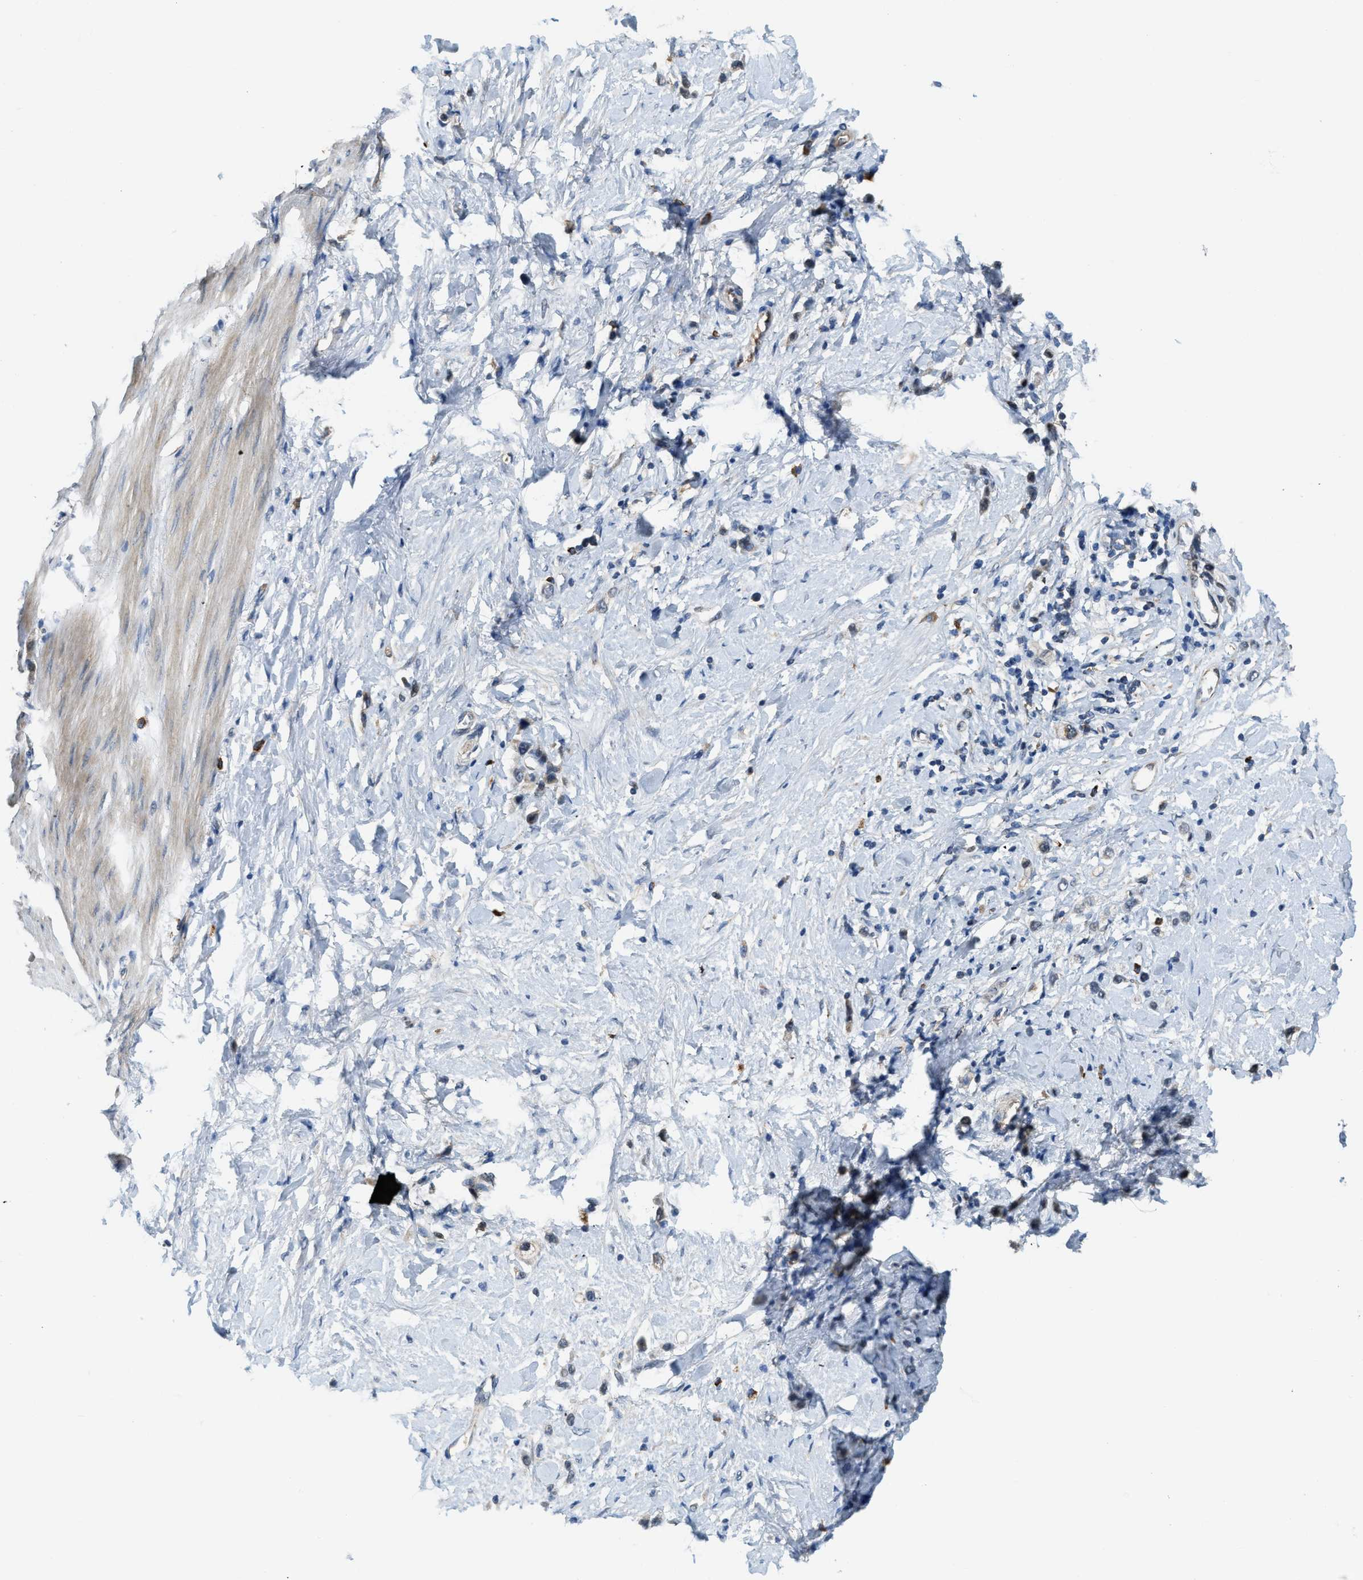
{"staining": {"intensity": "weak", "quantity": "<25%", "location": "cytoplasmic/membranous"}, "tissue": "stomach cancer", "cell_type": "Tumor cells", "image_type": "cancer", "snomed": [{"axis": "morphology", "description": "Adenocarcinoma, NOS"}, {"axis": "topography", "description": "Stomach"}], "caption": "Tumor cells show no significant protein staining in adenocarcinoma (stomach).", "gene": "STARD3NL", "patient": {"sex": "female", "age": 65}}